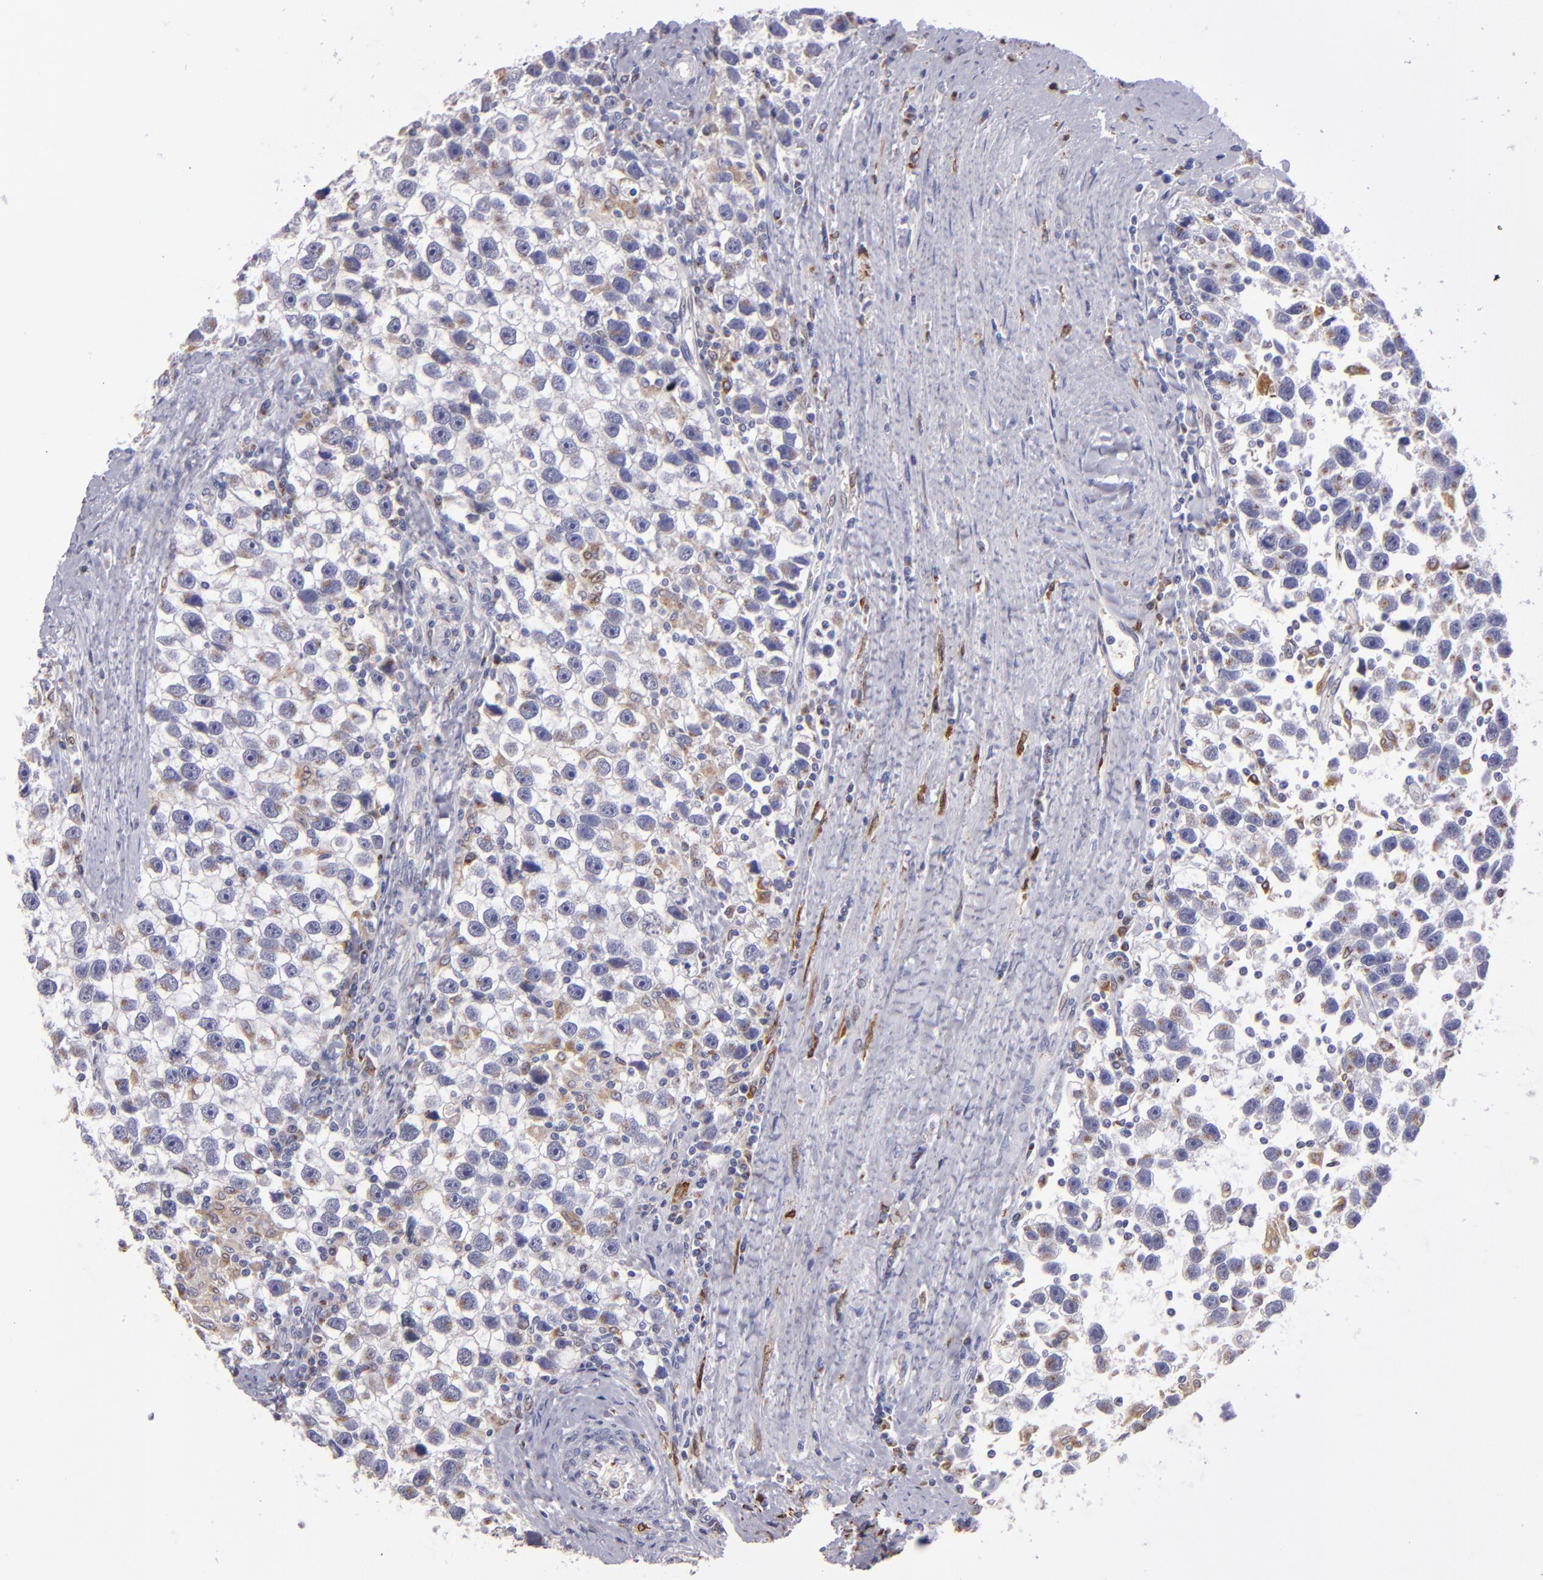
{"staining": {"intensity": "moderate", "quantity": "<25%", "location": "cytoplasmic/membranous"}, "tissue": "testis cancer", "cell_type": "Tumor cells", "image_type": "cancer", "snomed": [{"axis": "morphology", "description": "Seminoma, NOS"}, {"axis": "topography", "description": "Testis"}], "caption": "Immunohistochemistry of human seminoma (testis) exhibits low levels of moderate cytoplasmic/membranous expression in about <25% of tumor cells.", "gene": "PTGS1", "patient": {"sex": "male", "age": 43}}